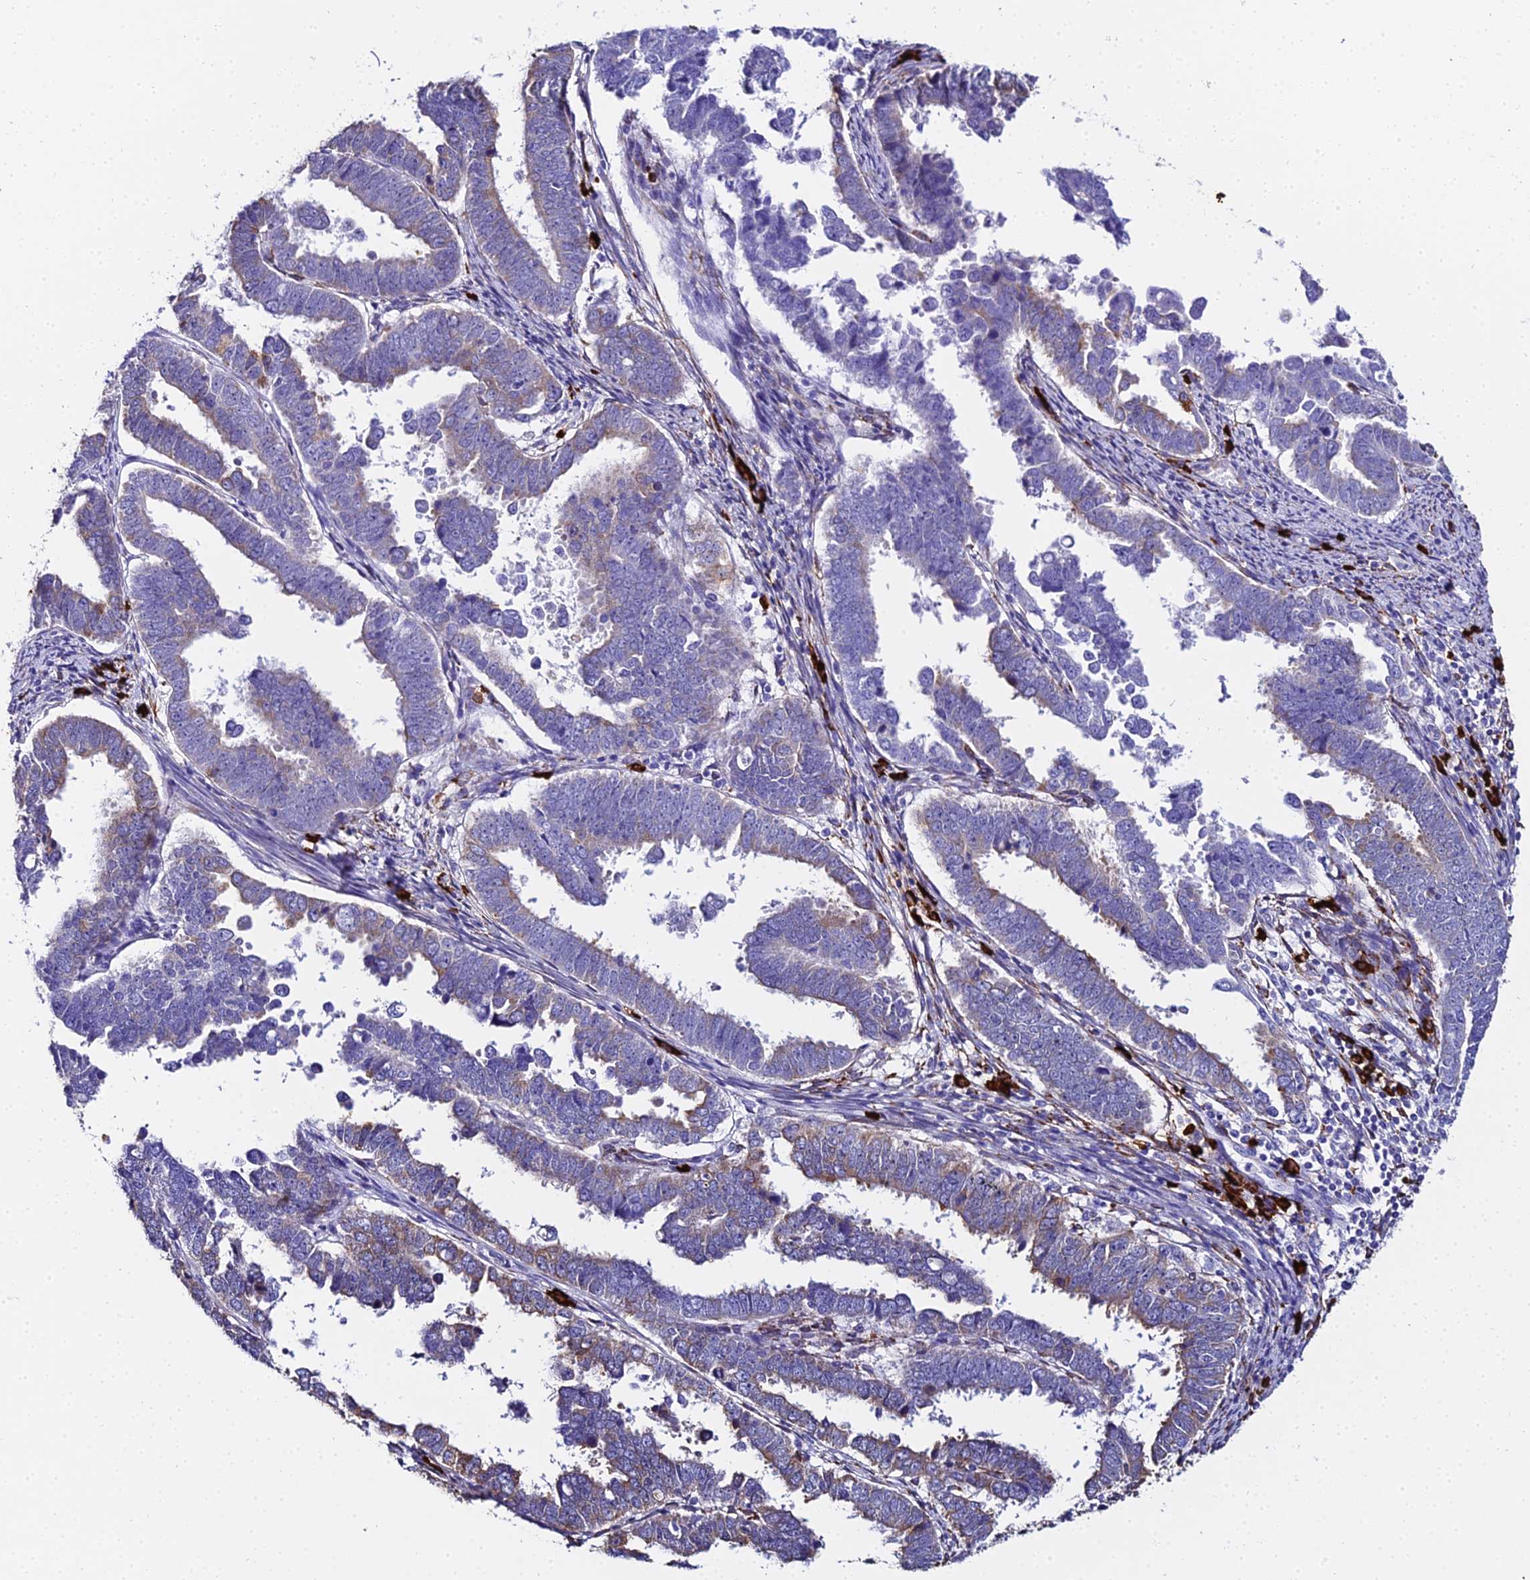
{"staining": {"intensity": "weak", "quantity": "<25%", "location": "cytoplasmic/membranous"}, "tissue": "endometrial cancer", "cell_type": "Tumor cells", "image_type": "cancer", "snomed": [{"axis": "morphology", "description": "Adenocarcinoma, NOS"}, {"axis": "topography", "description": "Endometrium"}], "caption": "The photomicrograph demonstrates no staining of tumor cells in adenocarcinoma (endometrial).", "gene": "TXNDC5", "patient": {"sex": "female", "age": 75}}